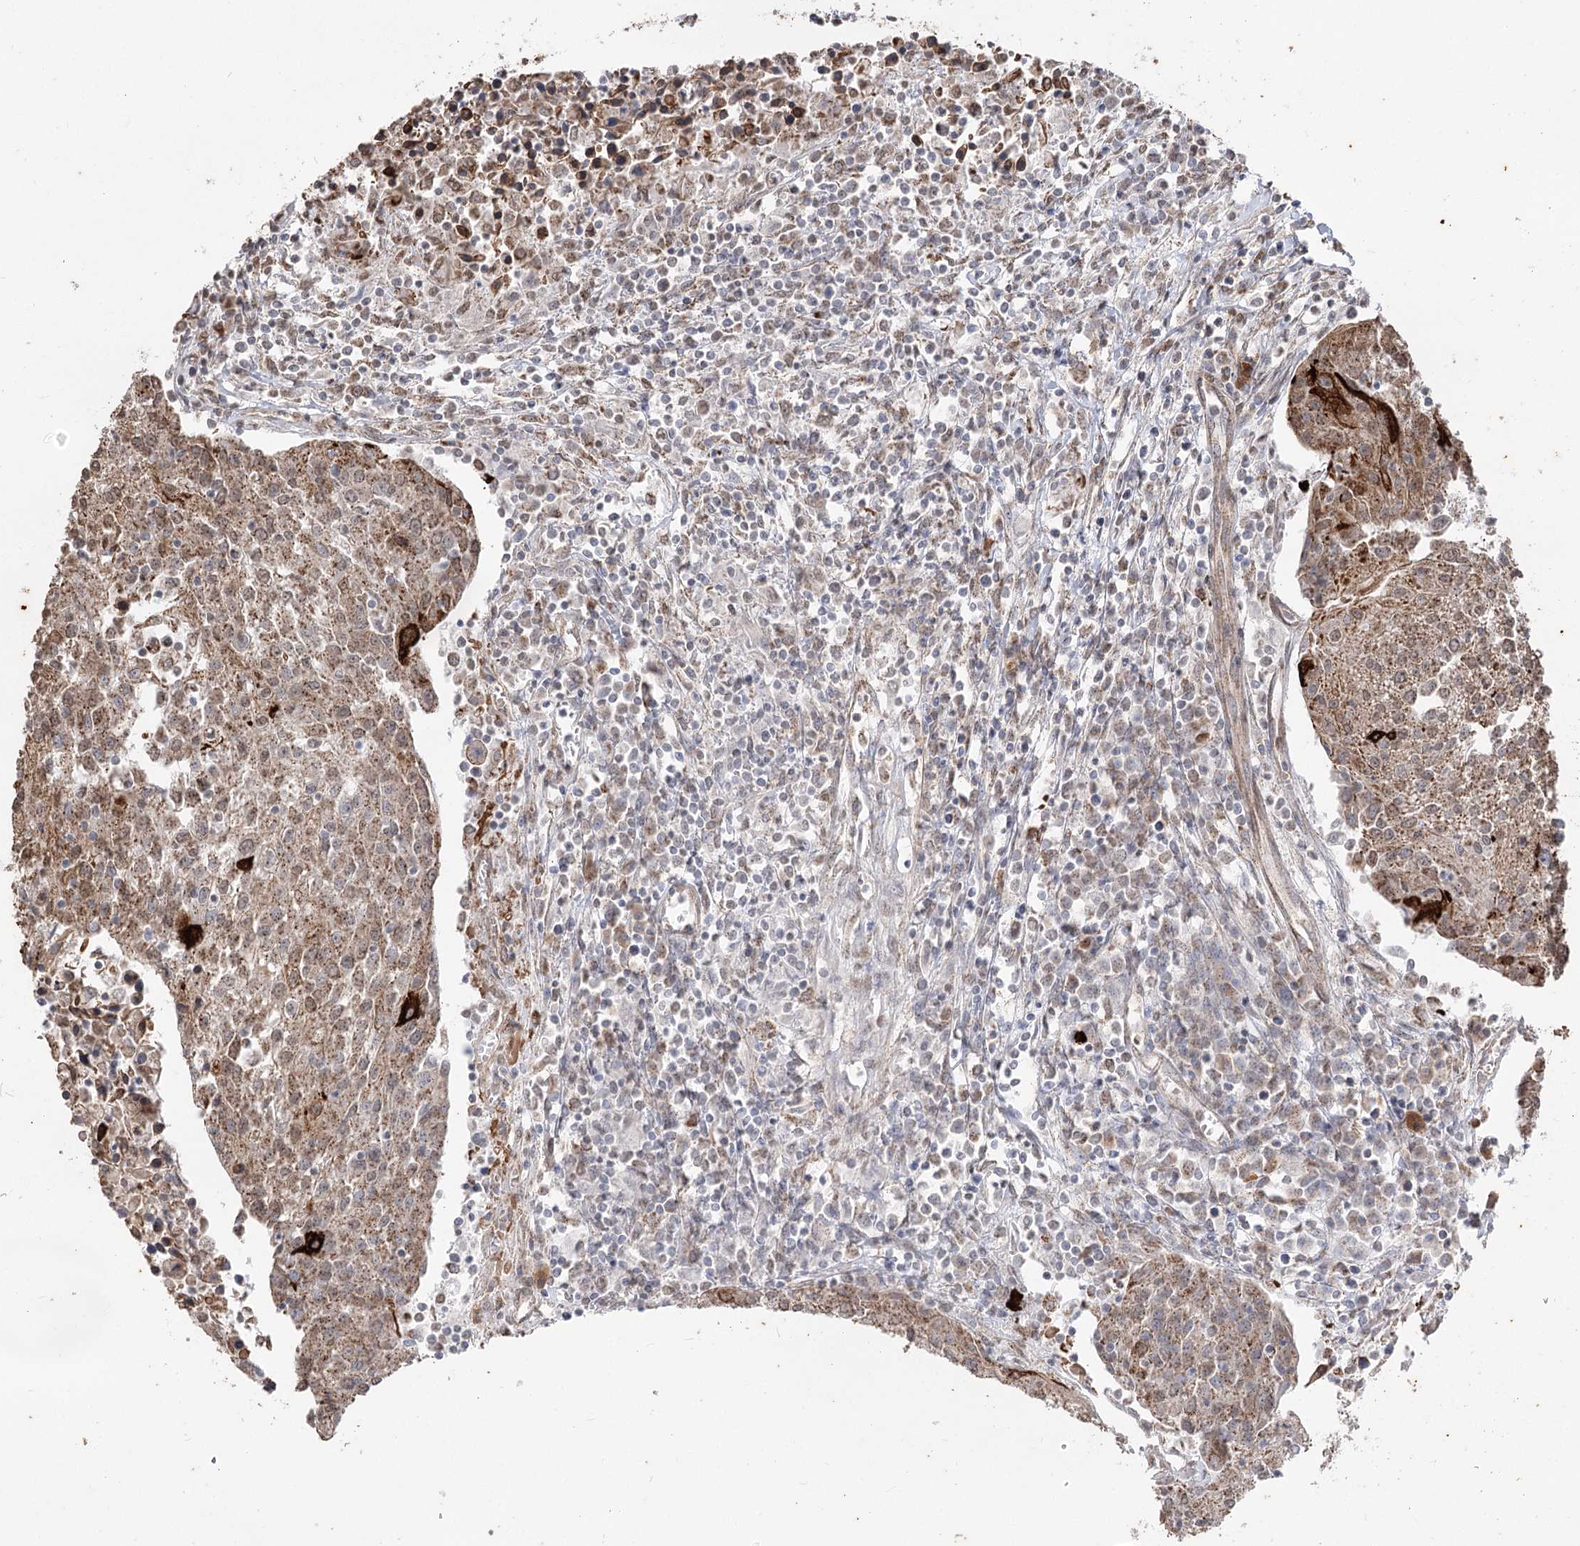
{"staining": {"intensity": "moderate", "quantity": ">75%", "location": "cytoplasmic/membranous"}, "tissue": "urothelial cancer", "cell_type": "Tumor cells", "image_type": "cancer", "snomed": [{"axis": "morphology", "description": "Urothelial carcinoma, High grade"}, {"axis": "topography", "description": "Urinary bladder"}], "caption": "IHC histopathology image of human high-grade urothelial carcinoma stained for a protein (brown), which exhibits medium levels of moderate cytoplasmic/membranous expression in about >75% of tumor cells.", "gene": "ZSCAN23", "patient": {"sex": "female", "age": 85}}